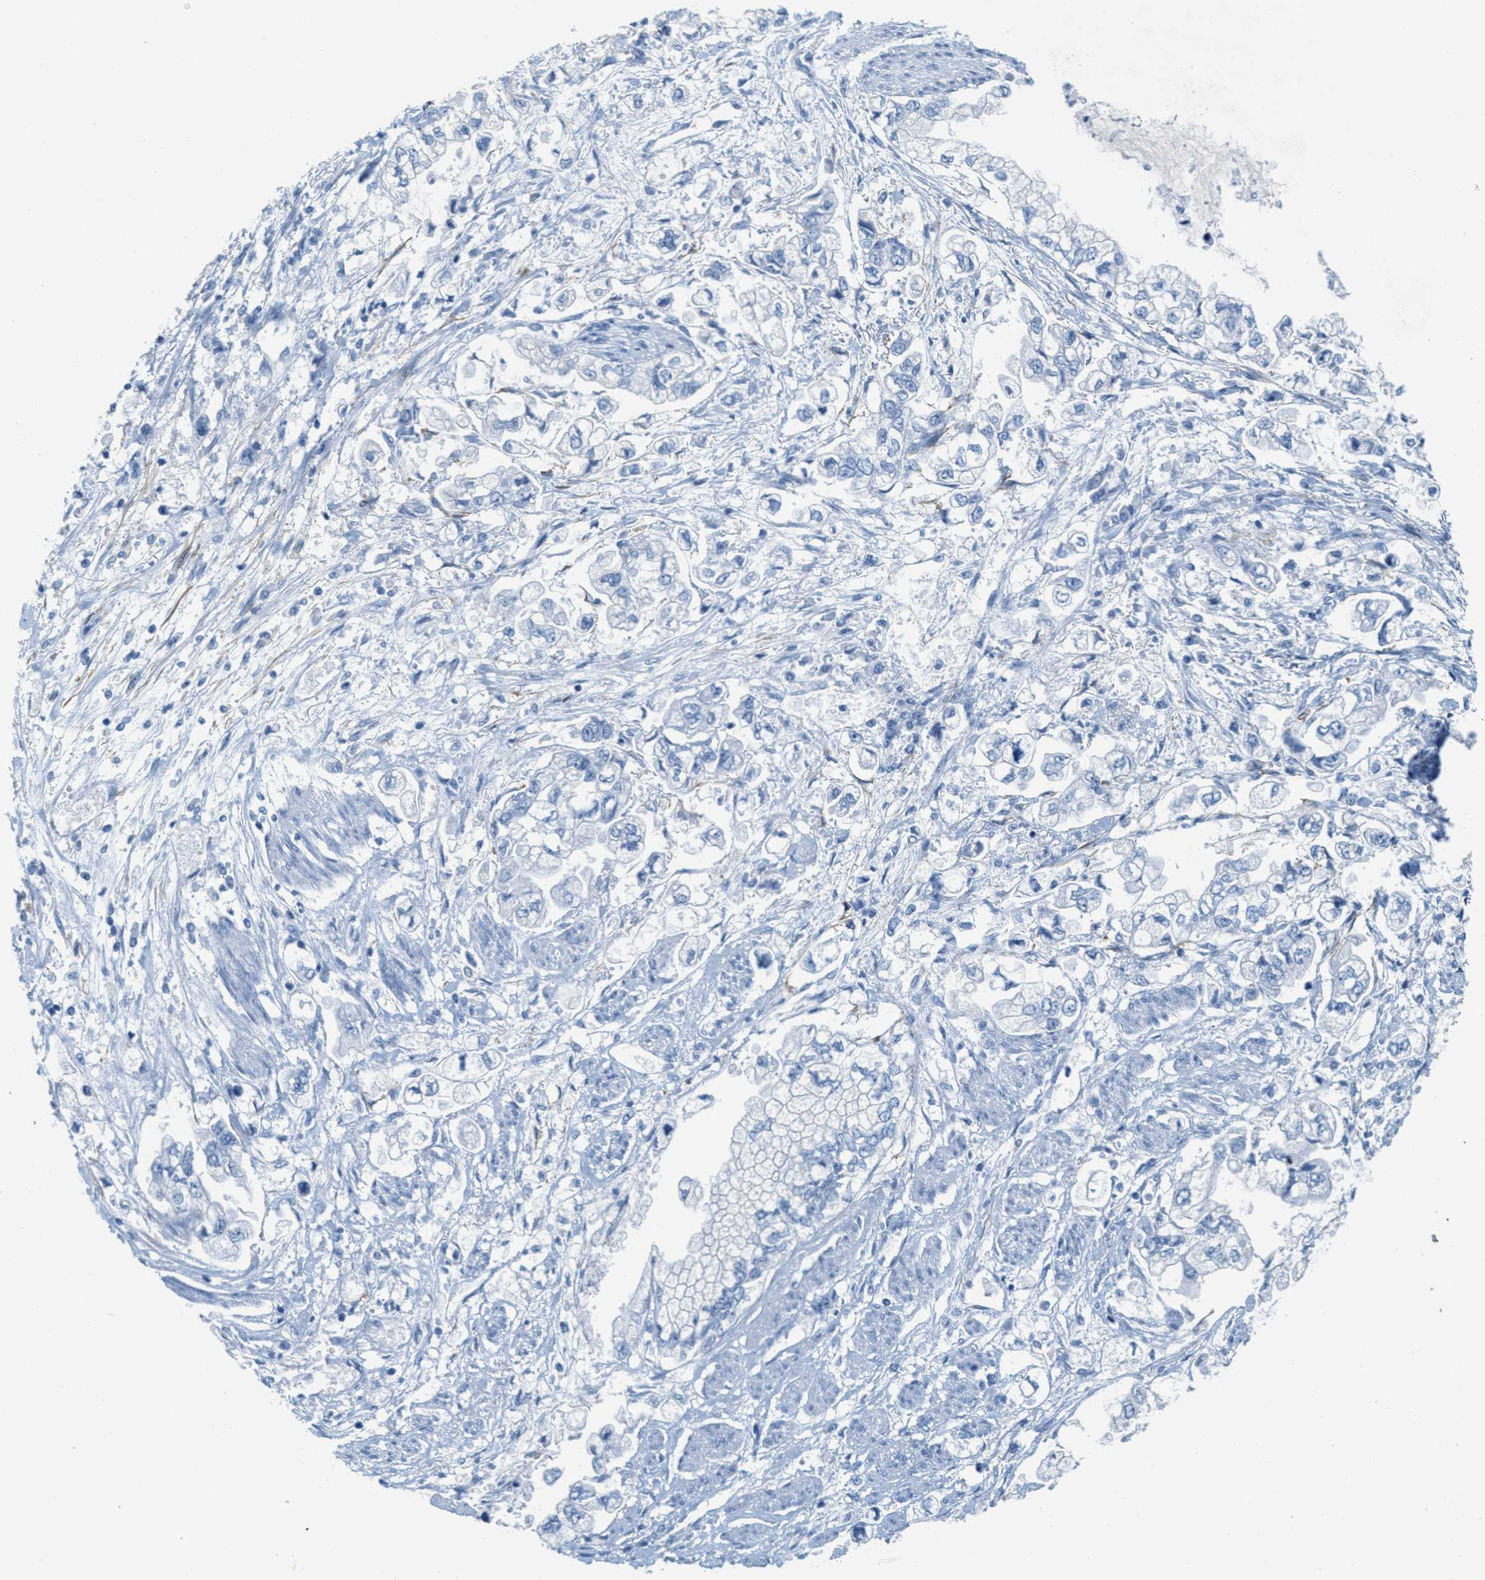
{"staining": {"intensity": "negative", "quantity": "none", "location": "none"}, "tissue": "stomach cancer", "cell_type": "Tumor cells", "image_type": "cancer", "snomed": [{"axis": "morphology", "description": "Normal tissue, NOS"}, {"axis": "morphology", "description": "Adenocarcinoma, NOS"}, {"axis": "topography", "description": "Stomach"}], "caption": "DAB immunohistochemical staining of human stomach adenocarcinoma demonstrates no significant positivity in tumor cells.", "gene": "GPM6A", "patient": {"sex": "male", "age": 62}}